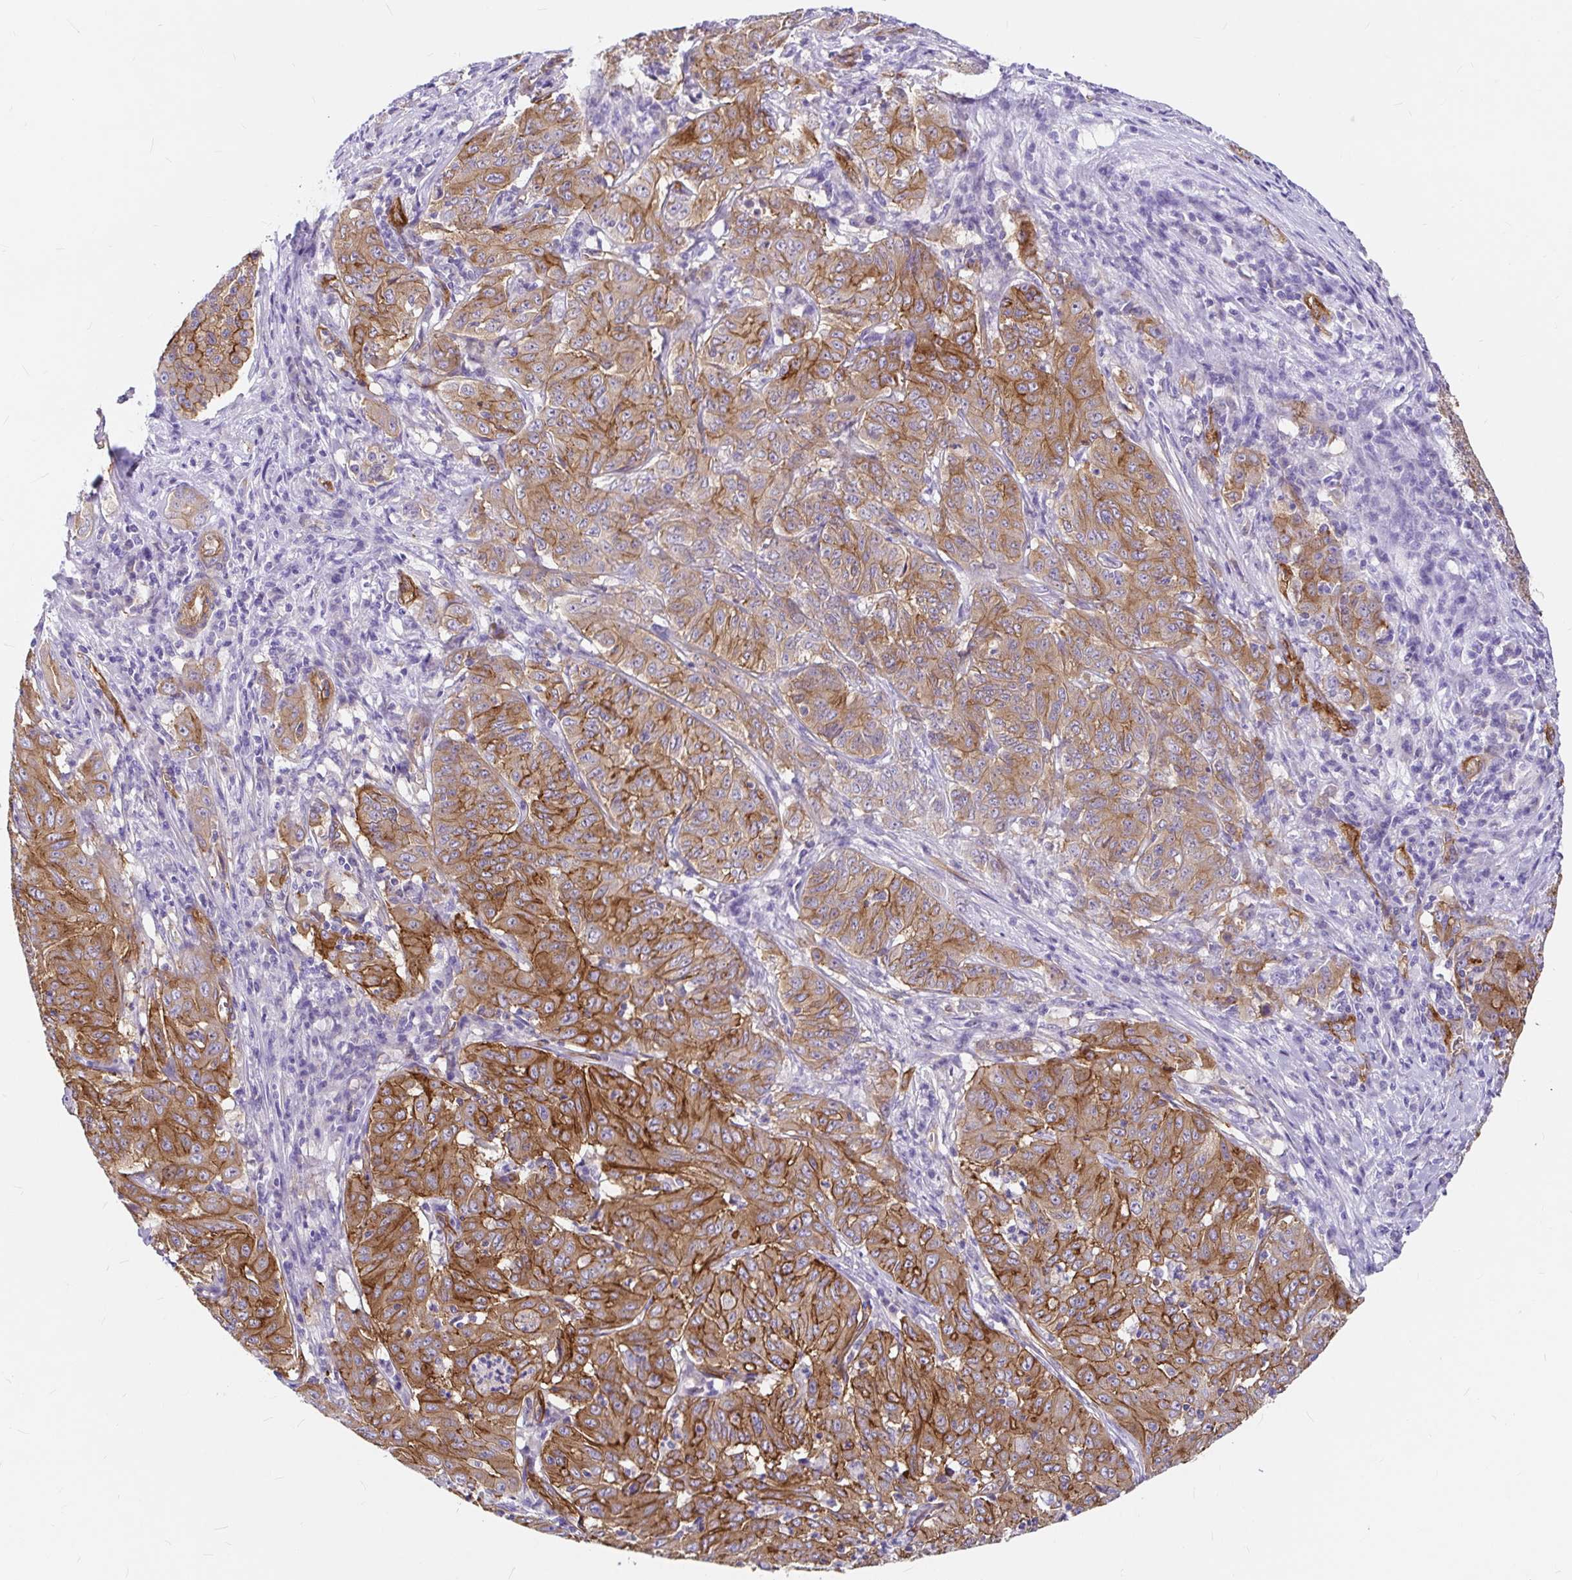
{"staining": {"intensity": "strong", "quantity": ">75%", "location": "cytoplasmic/membranous"}, "tissue": "pancreatic cancer", "cell_type": "Tumor cells", "image_type": "cancer", "snomed": [{"axis": "morphology", "description": "Adenocarcinoma, NOS"}, {"axis": "topography", "description": "Pancreas"}], "caption": "Immunohistochemical staining of human adenocarcinoma (pancreatic) displays strong cytoplasmic/membranous protein expression in about >75% of tumor cells. (DAB (3,3'-diaminobenzidine) IHC with brightfield microscopy, high magnification).", "gene": "MYO1B", "patient": {"sex": "male", "age": 63}}